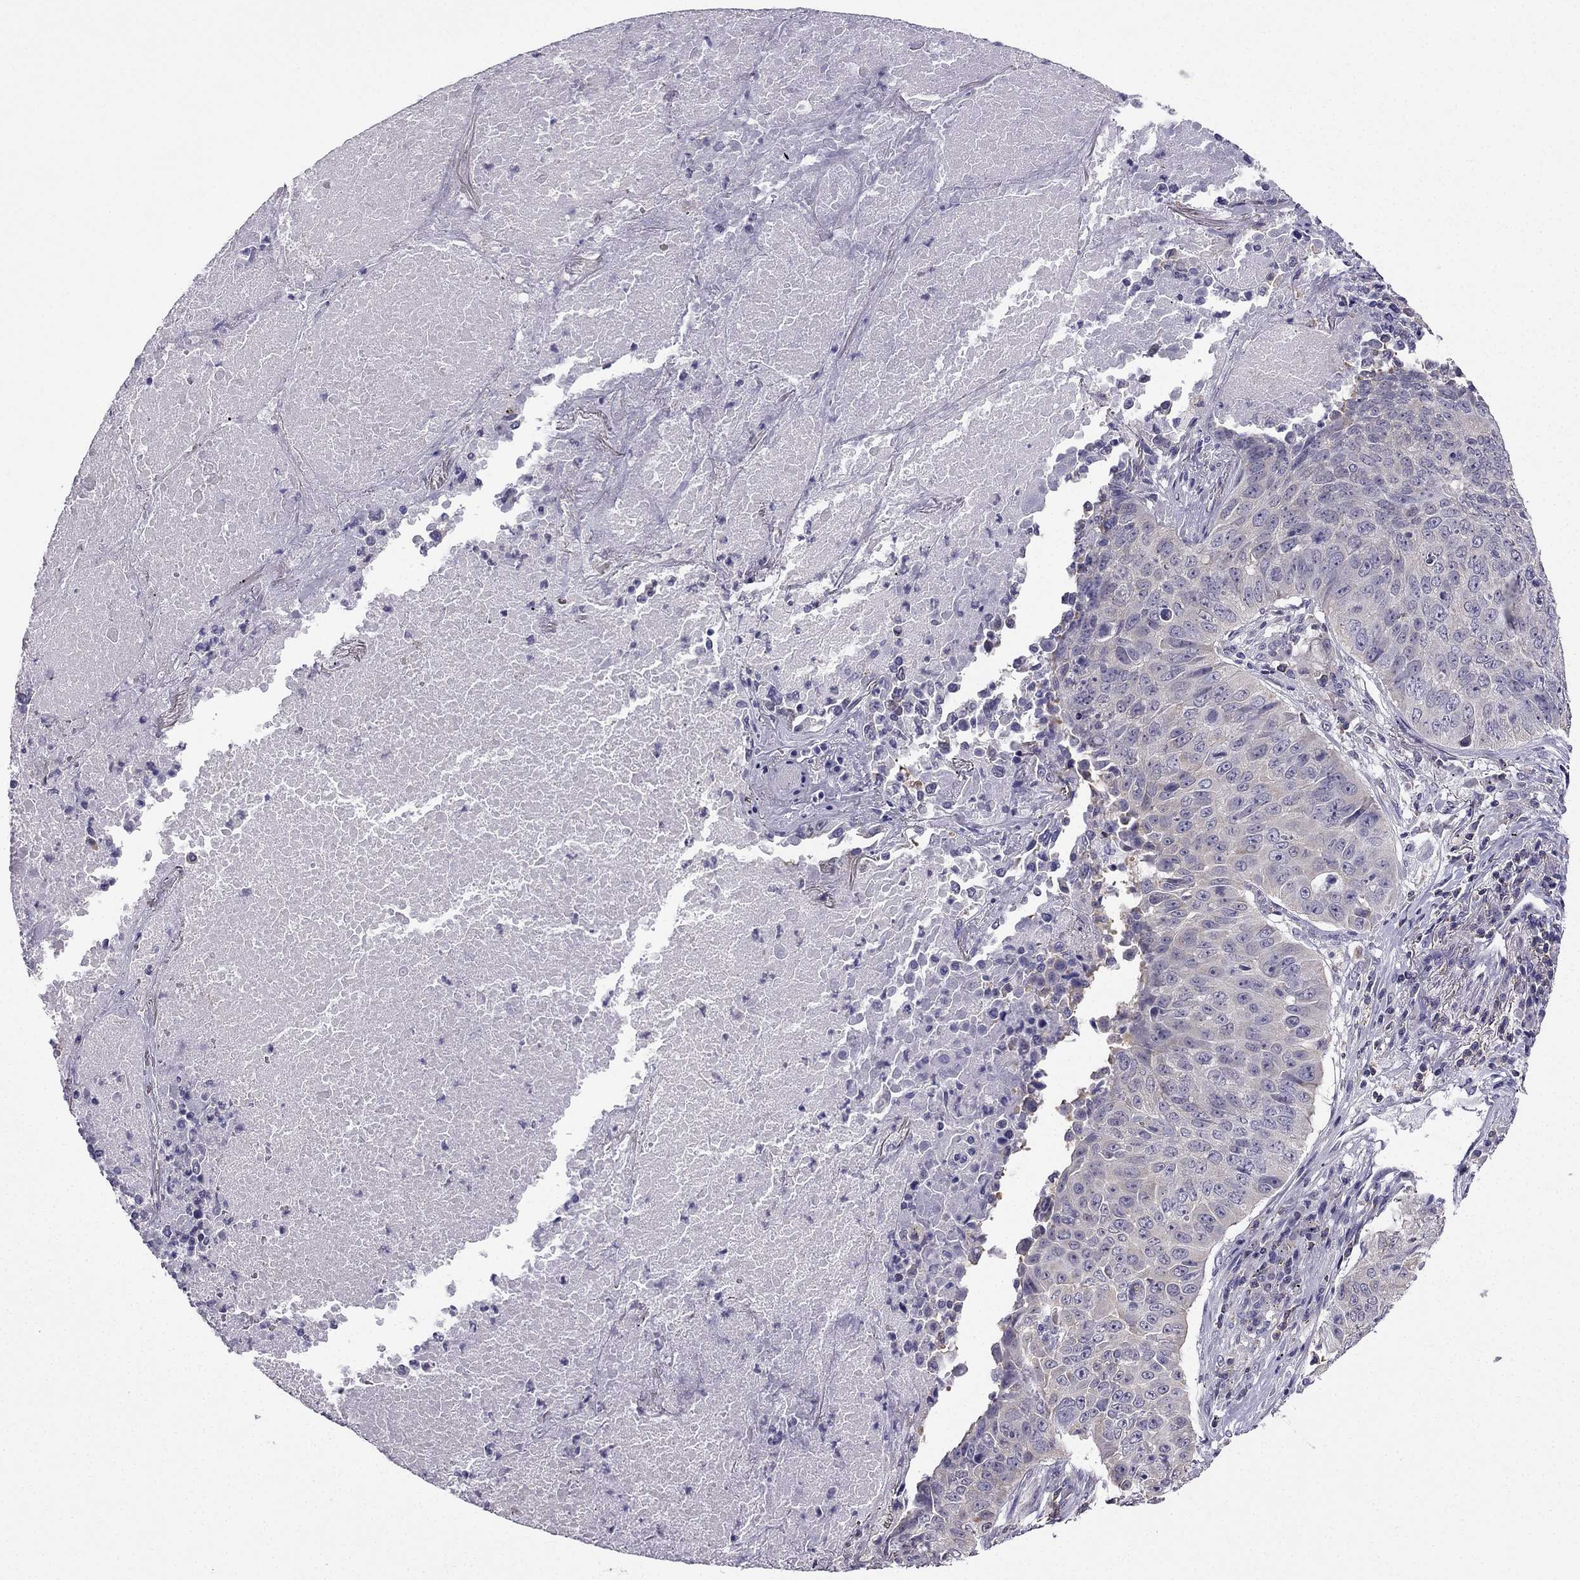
{"staining": {"intensity": "negative", "quantity": "none", "location": "none"}, "tissue": "lung cancer", "cell_type": "Tumor cells", "image_type": "cancer", "snomed": [{"axis": "morphology", "description": "Normal tissue, NOS"}, {"axis": "morphology", "description": "Squamous cell carcinoma, NOS"}, {"axis": "topography", "description": "Bronchus"}, {"axis": "topography", "description": "Lung"}], "caption": "DAB immunohistochemical staining of human squamous cell carcinoma (lung) exhibits no significant expression in tumor cells.", "gene": "CCK", "patient": {"sex": "male", "age": 64}}